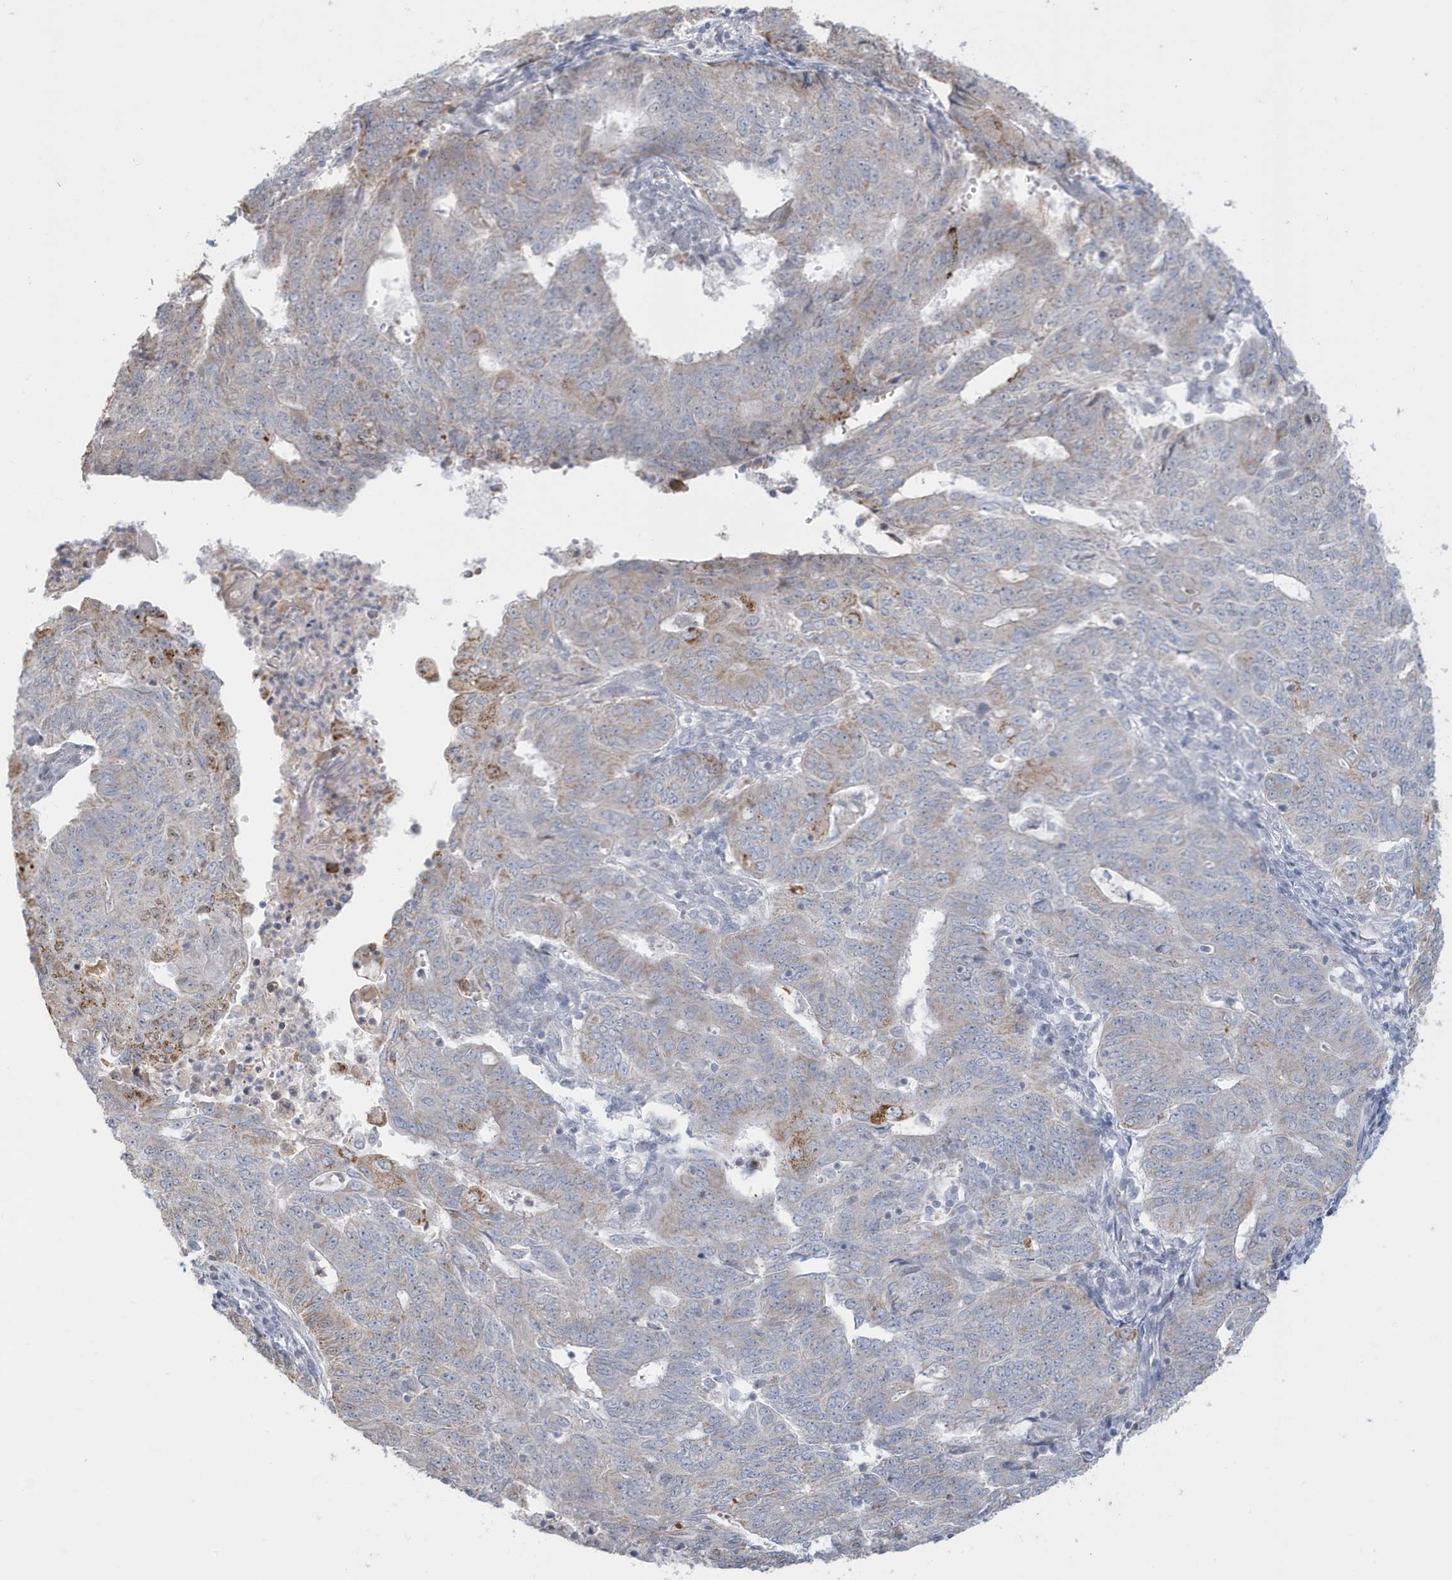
{"staining": {"intensity": "weak", "quantity": "<25%", "location": "cytoplasmic/membranous"}, "tissue": "endometrial cancer", "cell_type": "Tumor cells", "image_type": "cancer", "snomed": [{"axis": "morphology", "description": "Adenocarcinoma, NOS"}, {"axis": "topography", "description": "Endometrium"}], "caption": "An IHC image of endometrial cancer (adenocarcinoma) is shown. There is no staining in tumor cells of endometrial cancer (adenocarcinoma).", "gene": "FNDC1", "patient": {"sex": "female", "age": 32}}